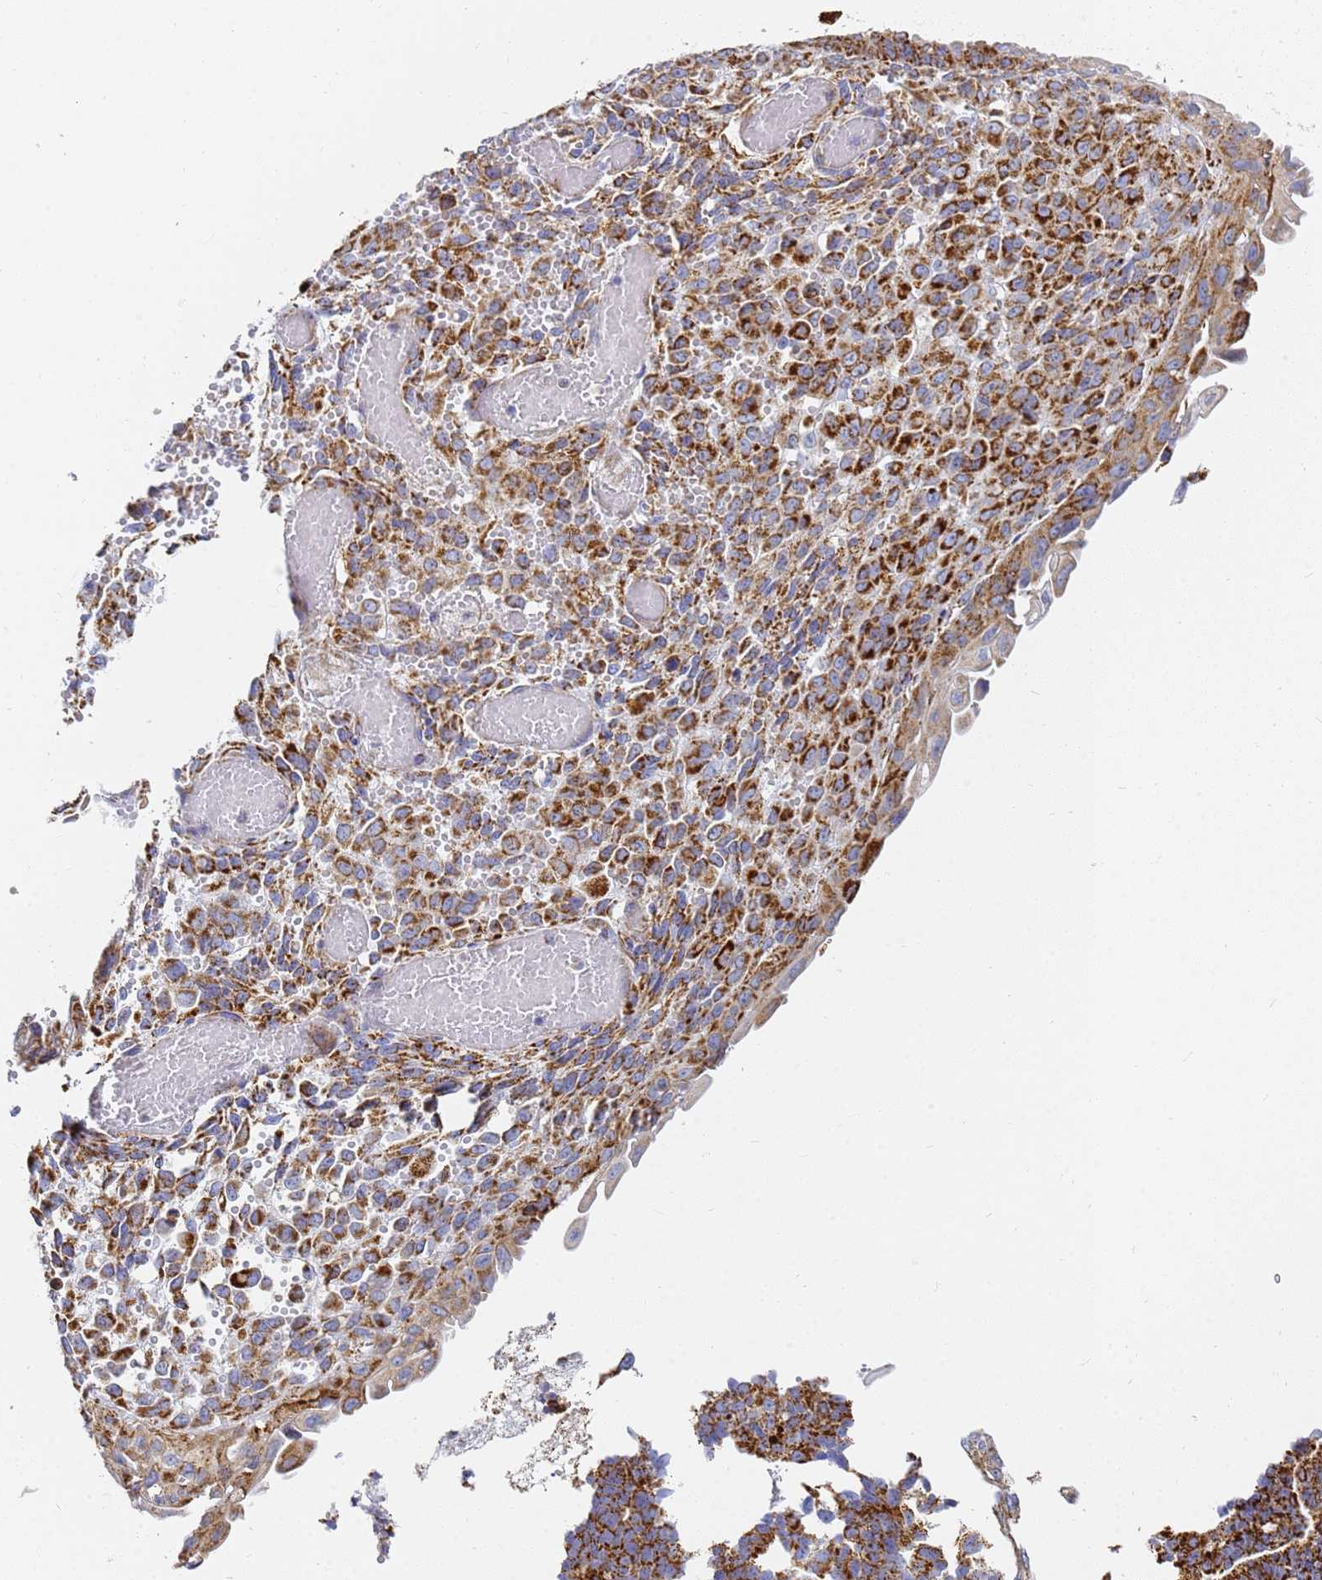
{"staining": {"intensity": "strong", "quantity": ">75%", "location": "cytoplasmic/membranous"}, "tissue": "endometrial cancer", "cell_type": "Tumor cells", "image_type": "cancer", "snomed": [{"axis": "morphology", "description": "Adenocarcinoma, NOS"}, {"axis": "topography", "description": "Endometrium"}], "caption": "Immunohistochemistry (IHC) staining of endometrial cancer (adenocarcinoma), which reveals high levels of strong cytoplasmic/membranous staining in approximately >75% of tumor cells indicating strong cytoplasmic/membranous protein positivity. The staining was performed using DAB (3,3'-diaminobenzidine) (brown) for protein detection and nuclei were counterstained in hematoxylin (blue).", "gene": "CNIH4", "patient": {"sex": "female", "age": 32}}